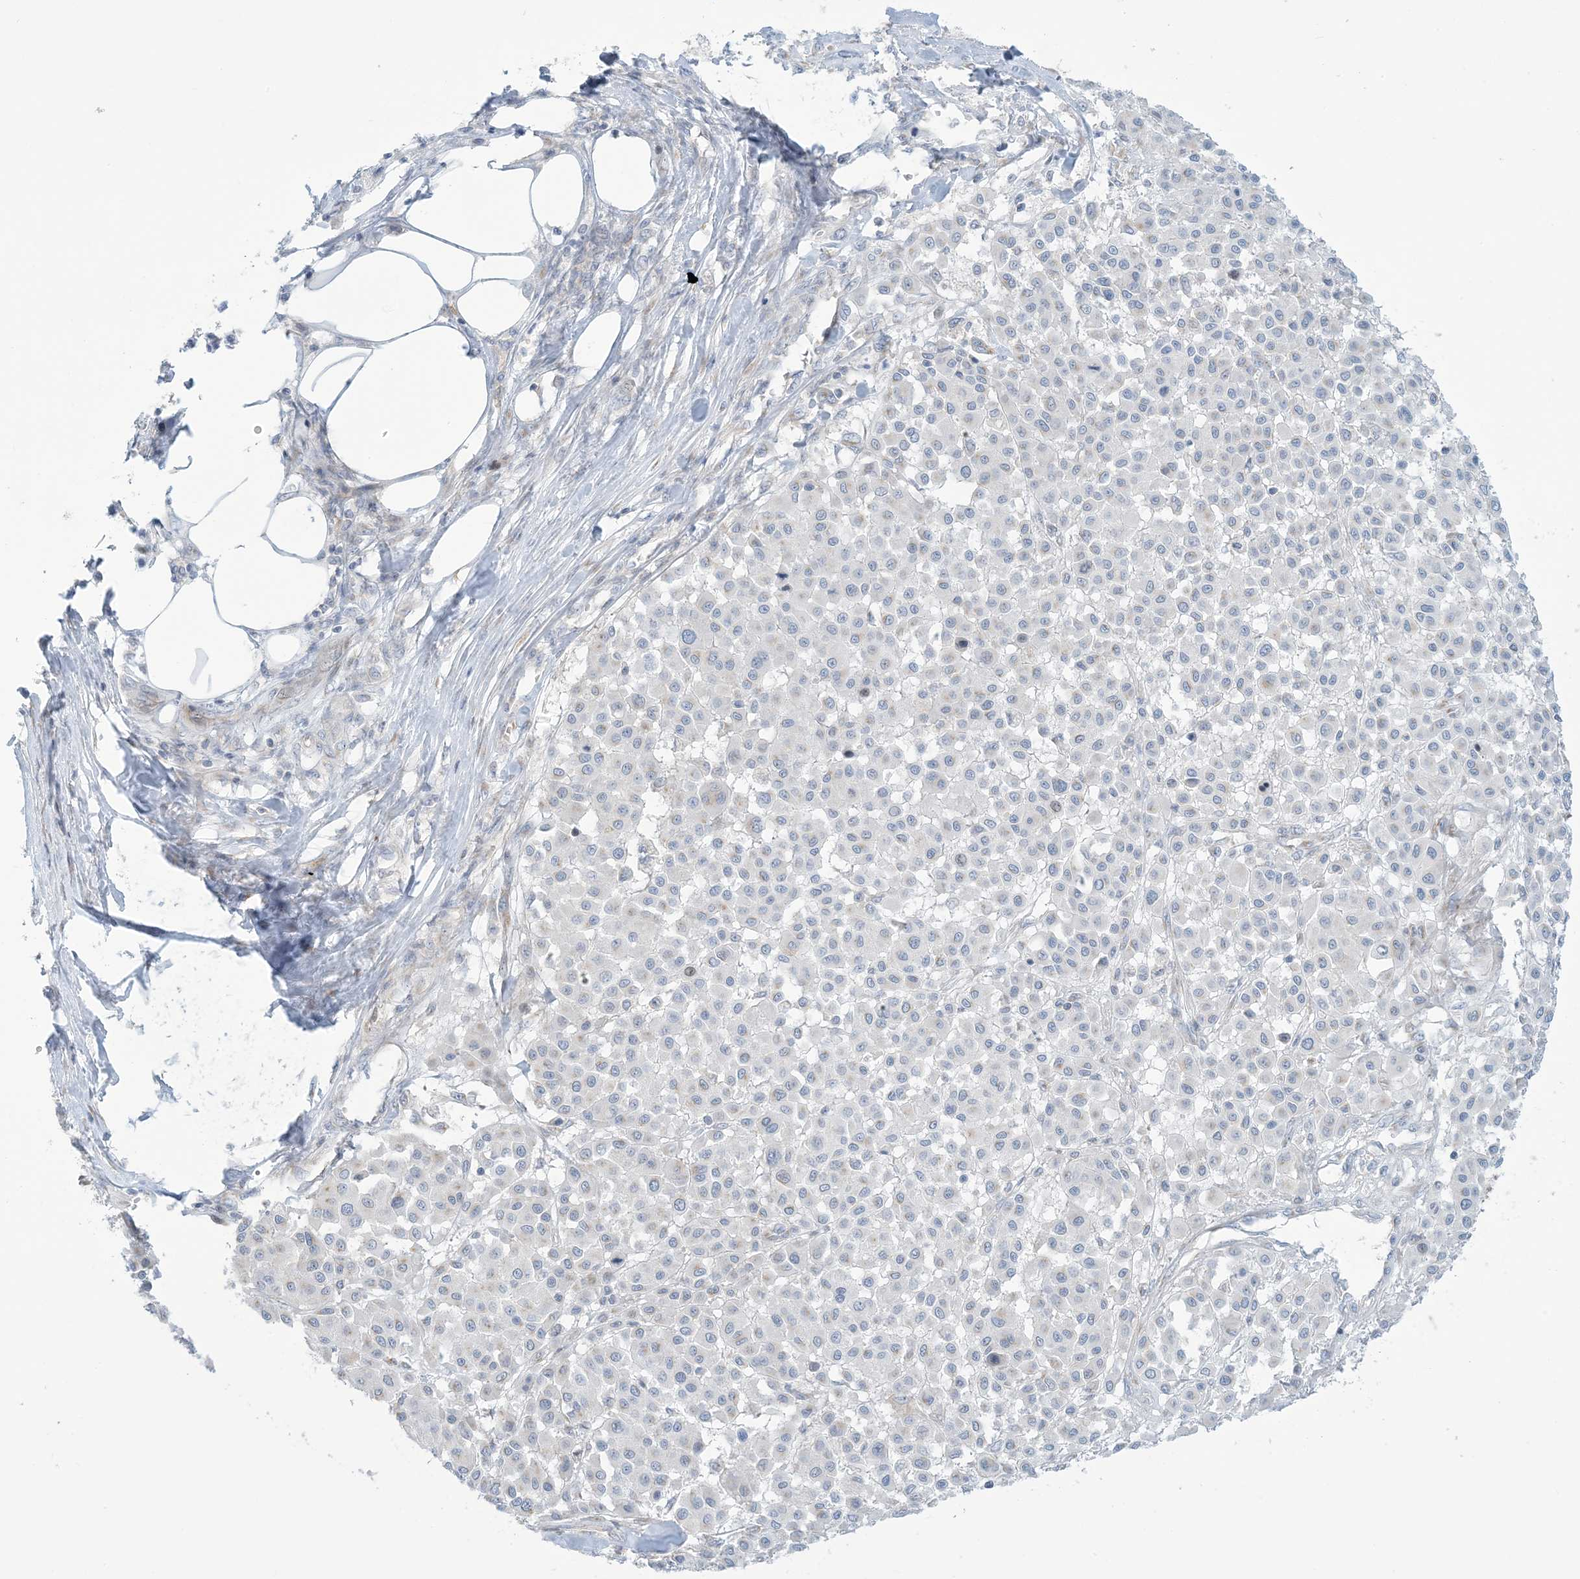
{"staining": {"intensity": "weak", "quantity": "<25%", "location": "cytoplasmic/membranous"}, "tissue": "melanoma", "cell_type": "Tumor cells", "image_type": "cancer", "snomed": [{"axis": "morphology", "description": "Malignant melanoma, Metastatic site"}, {"axis": "topography", "description": "Soft tissue"}], "caption": "Immunohistochemistry (IHC) of melanoma exhibits no staining in tumor cells. (DAB immunohistochemistry with hematoxylin counter stain).", "gene": "AFTPH", "patient": {"sex": "male", "age": 41}}